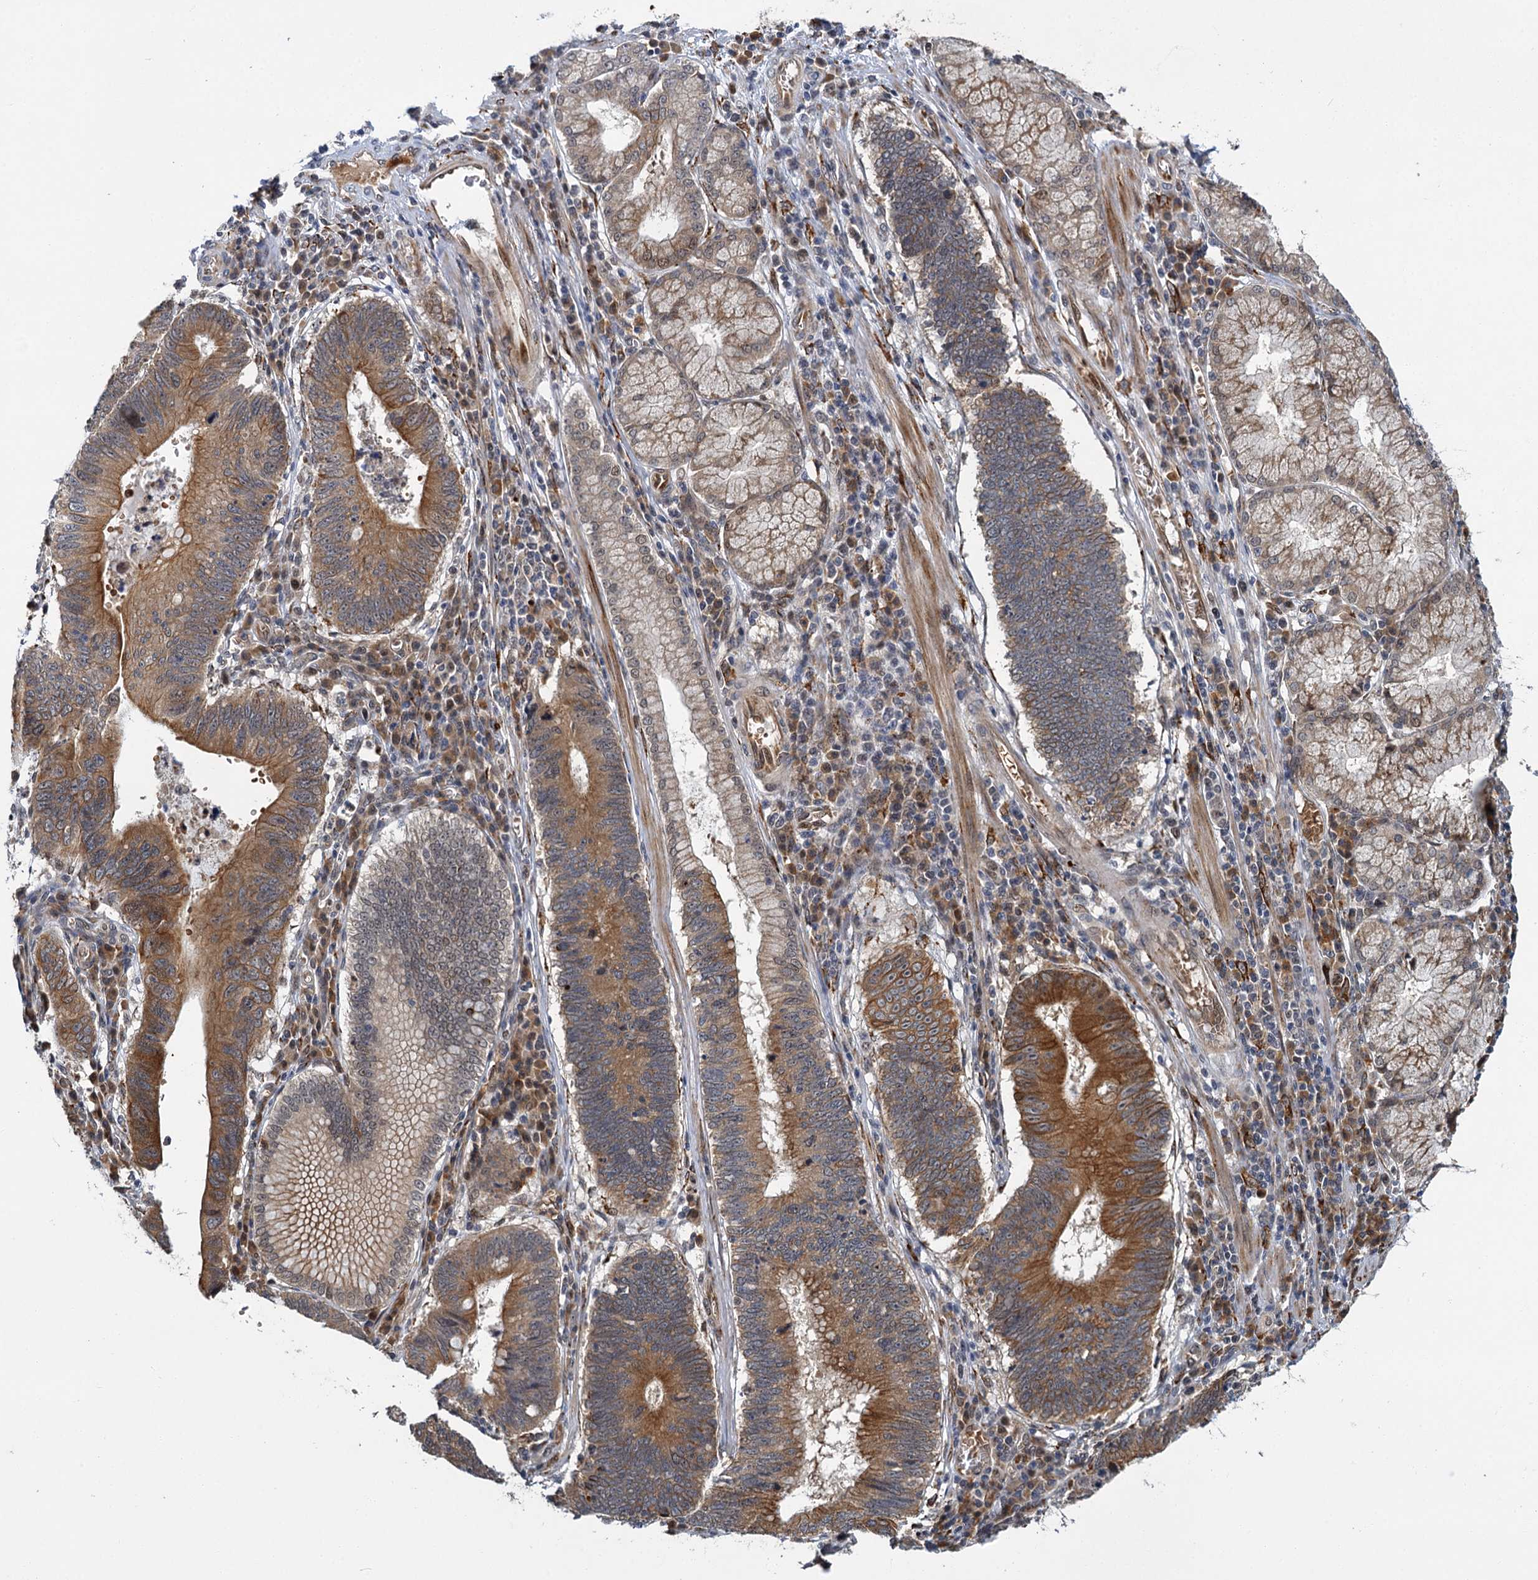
{"staining": {"intensity": "strong", "quantity": ">75%", "location": "cytoplasmic/membranous"}, "tissue": "stomach cancer", "cell_type": "Tumor cells", "image_type": "cancer", "snomed": [{"axis": "morphology", "description": "Adenocarcinoma, NOS"}, {"axis": "topography", "description": "Stomach"}], "caption": "Immunohistochemistry of human stomach adenocarcinoma exhibits high levels of strong cytoplasmic/membranous positivity in approximately >75% of tumor cells.", "gene": "APBA2", "patient": {"sex": "male", "age": 59}}